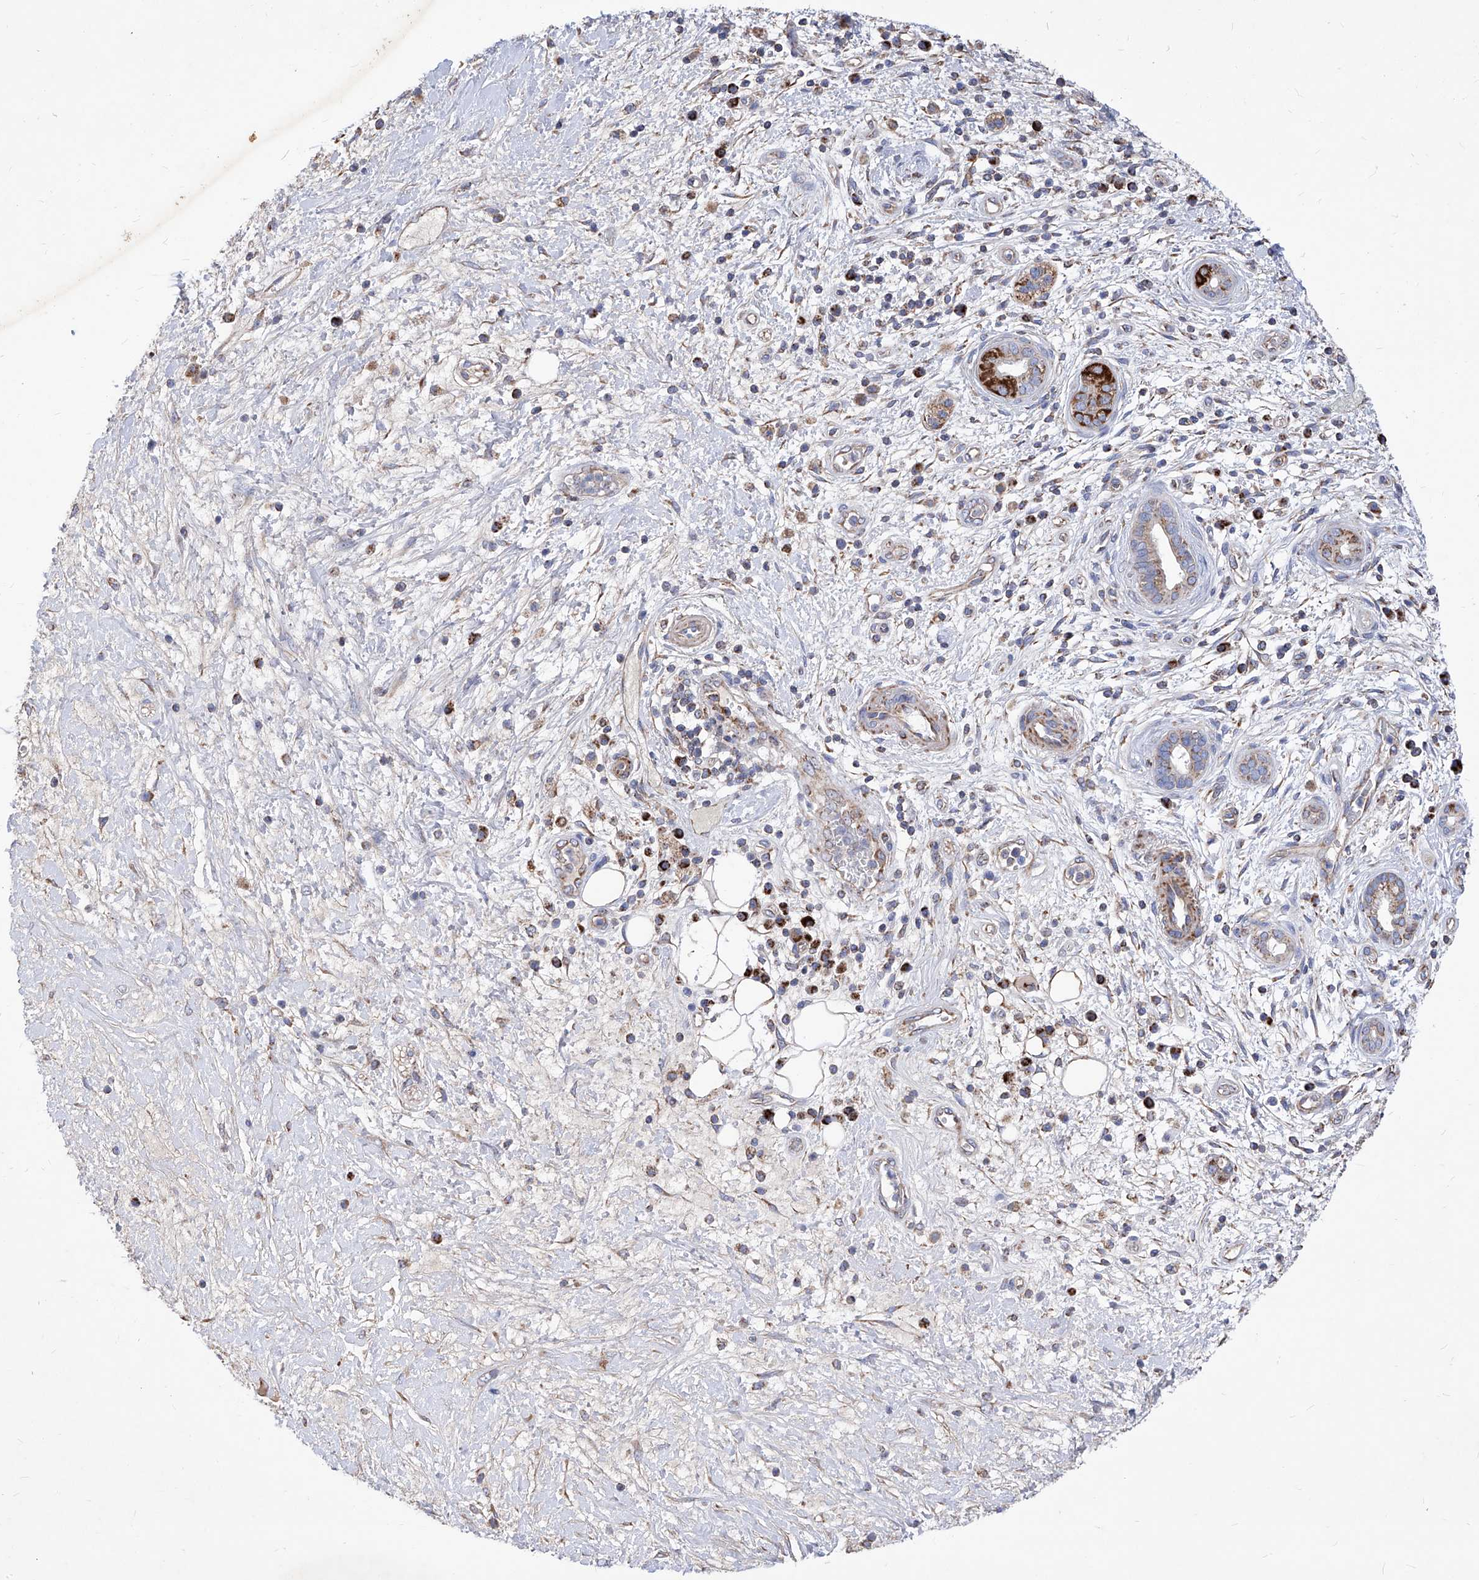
{"staining": {"intensity": "moderate", "quantity": ">75%", "location": "cytoplasmic/membranous"}, "tissue": "pancreatic cancer", "cell_type": "Tumor cells", "image_type": "cancer", "snomed": [{"axis": "morphology", "description": "Adenocarcinoma, NOS"}, {"axis": "topography", "description": "Pancreas"}], "caption": "Protein analysis of pancreatic cancer (adenocarcinoma) tissue displays moderate cytoplasmic/membranous positivity in about >75% of tumor cells. (Stains: DAB (3,3'-diaminobenzidine) in brown, nuclei in blue, Microscopy: brightfield microscopy at high magnification).", "gene": "HRNR", "patient": {"sex": "male", "age": 78}}